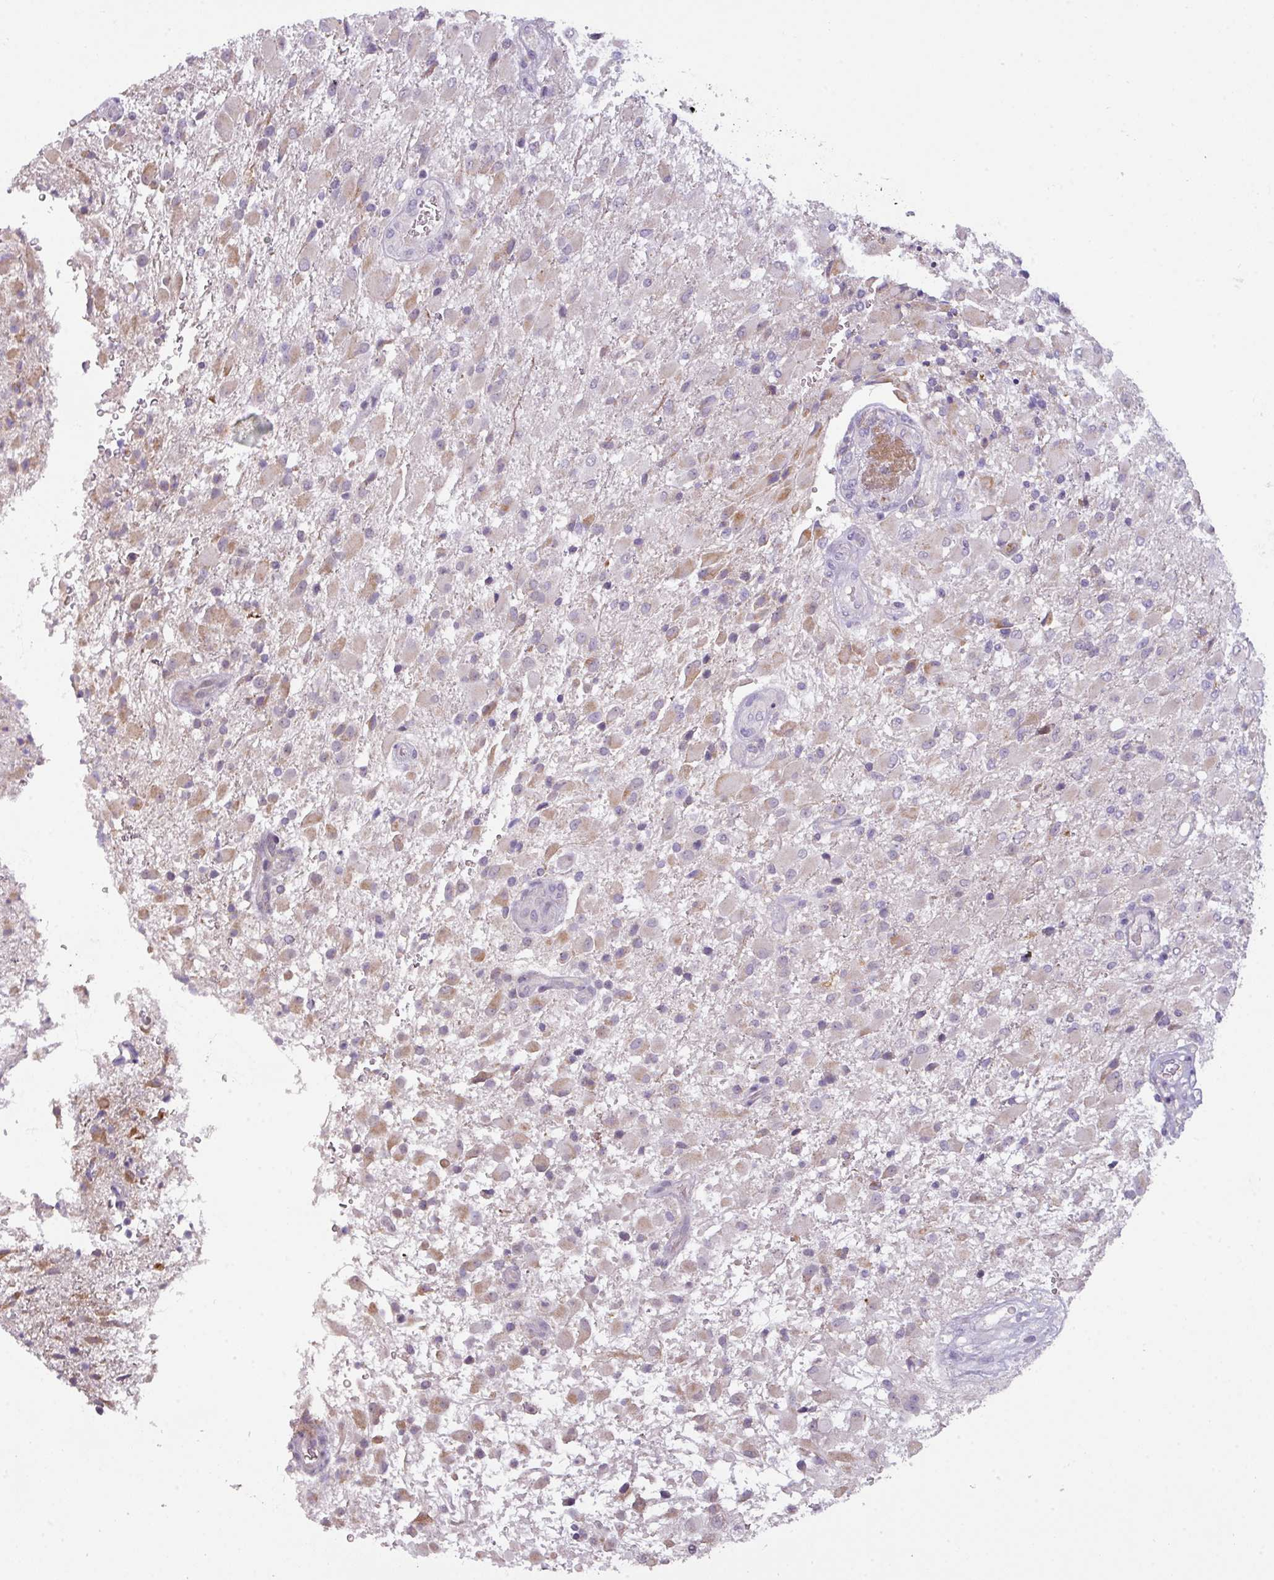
{"staining": {"intensity": "weak", "quantity": "25%-75%", "location": "cytoplasmic/membranous"}, "tissue": "glioma", "cell_type": "Tumor cells", "image_type": "cancer", "snomed": [{"axis": "morphology", "description": "Glioma, malignant, Low grade"}, {"axis": "topography", "description": "Brain"}], "caption": "Protein expression analysis of malignant low-grade glioma exhibits weak cytoplasmic/membranous positivity in approximately 25%-75% of tumor cells. The staining was performed using DAB, with brown indicating positive protein expression. Nuclei are stained blue with hematoxylin.", "gene": "C2orf68", "patient": {"sex": "male", "age": 65}}